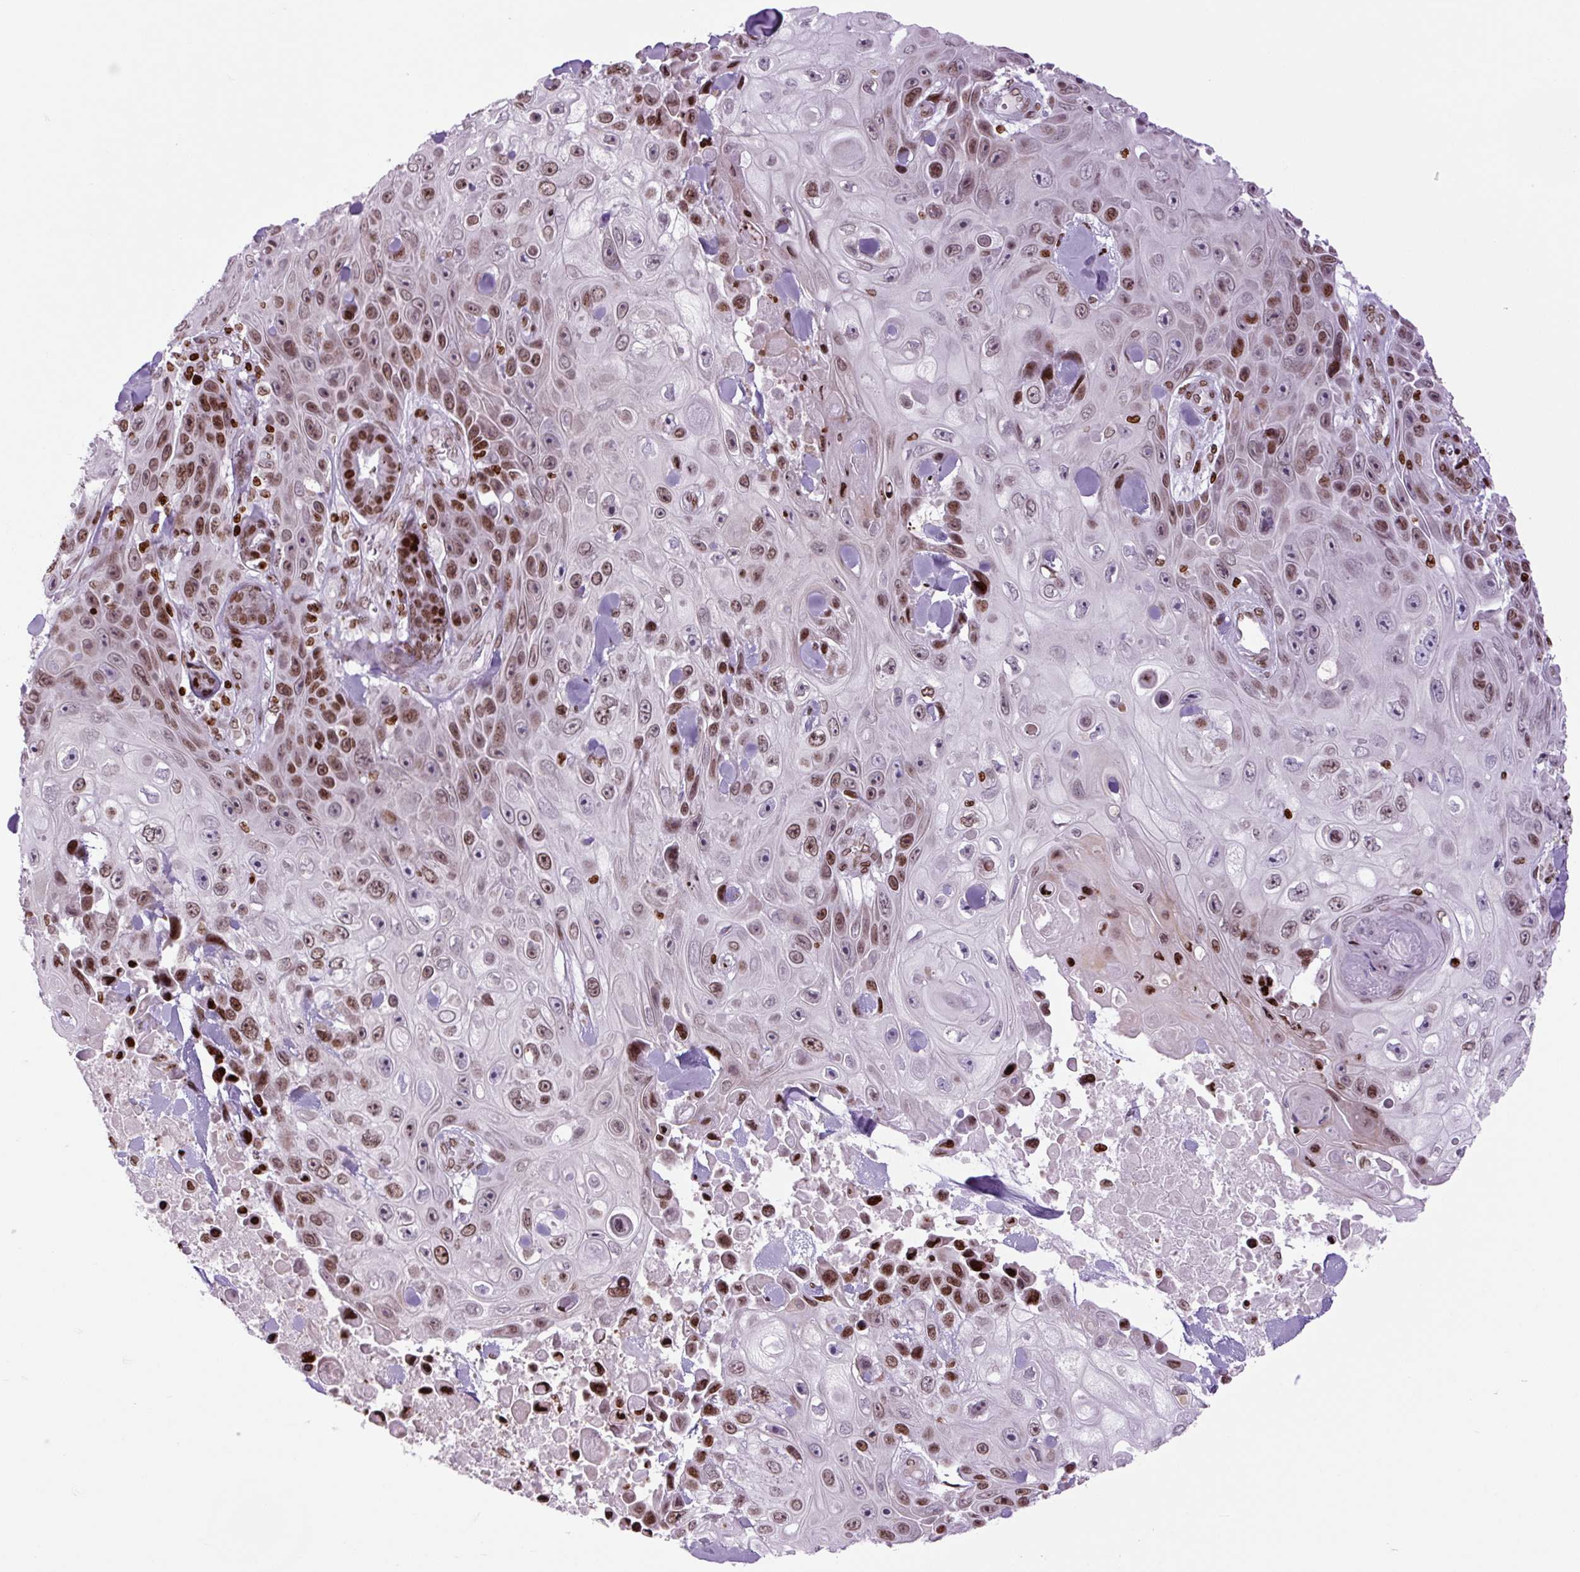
{"staining": {"intensity": "moderate", "quantity": "25%-75%", "location": "nuclear"}, "tissue": "skin cancer", "cell_type": "Tumor cells", "image_type": "cancer", "snomed": [{"axis": "morphology", "description": "Squamous cell carcinoma, NOS"}, {"axis": "topography", "description": "Skin"}], "caption": "DAB immunohistochemical staining of skin cancer (squamous cell carcinoma) demonstrates moderate nuclear protein positivity in about 25%-75% of tumor cells. (DAB IHC with brightfield microscopy, high magnification).", "gene": "H1-3", "patient": {"sex": "male", "age": 82}}